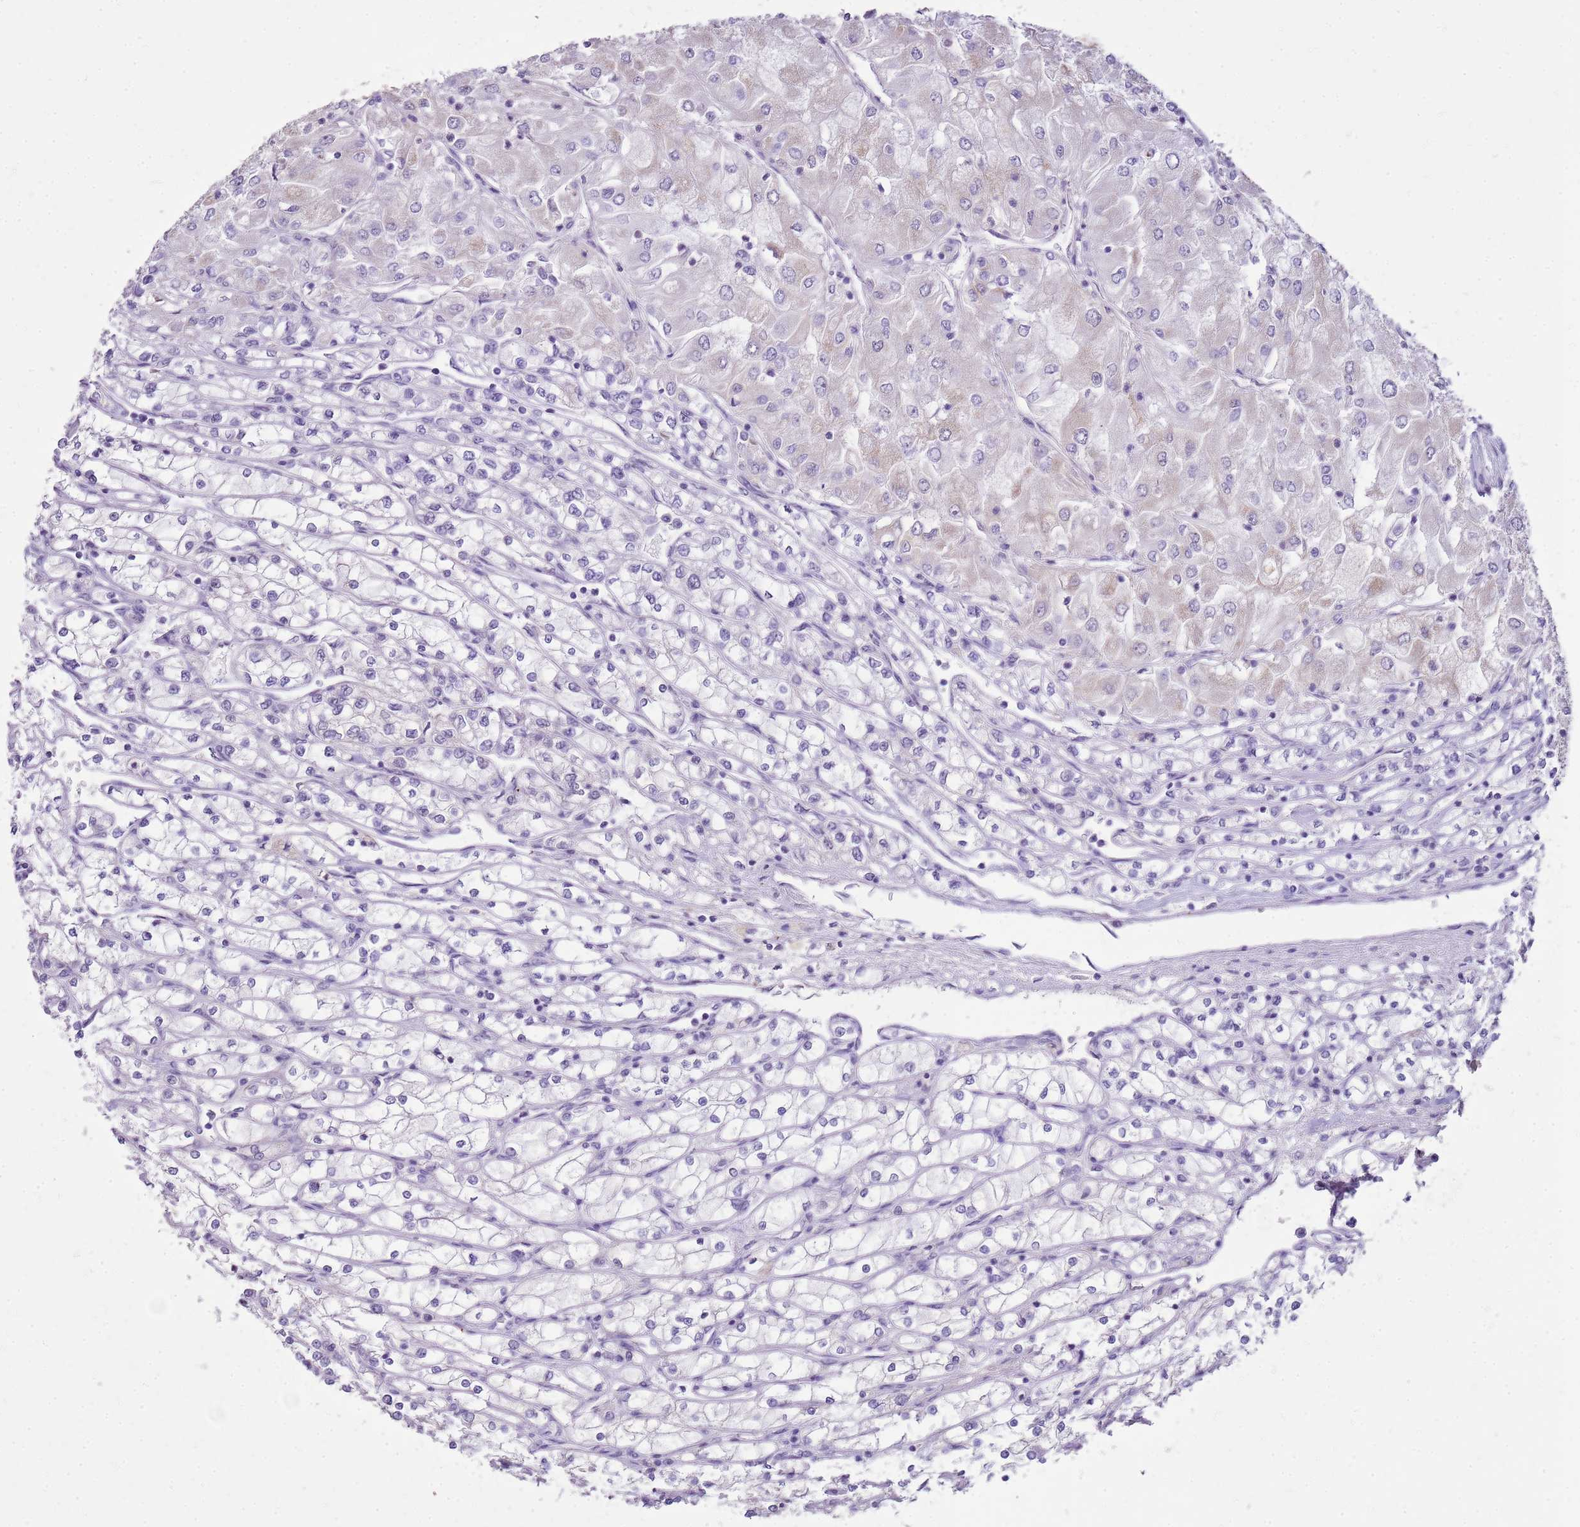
{"staining": {"intensity": "negative", "quantity": "none", "location": "none"}, "tissue": "renal cancer", "cell_type": "Tumor cells", "image_type": "cancer", "snomed": [{"axis": "morphology", "description": "Adenocarcinoma, NOS"}, {"axis": "topography", "description": "Kidney"}], "caption": "This is a micrograph of IHC staining of adenocarcinoma (renal), which shows no positivity in tumor cells. (IHC, brightfield microscopy, high magnification).", "gene": "FABP2", "patient": {"sex": "male", "age": 80}}